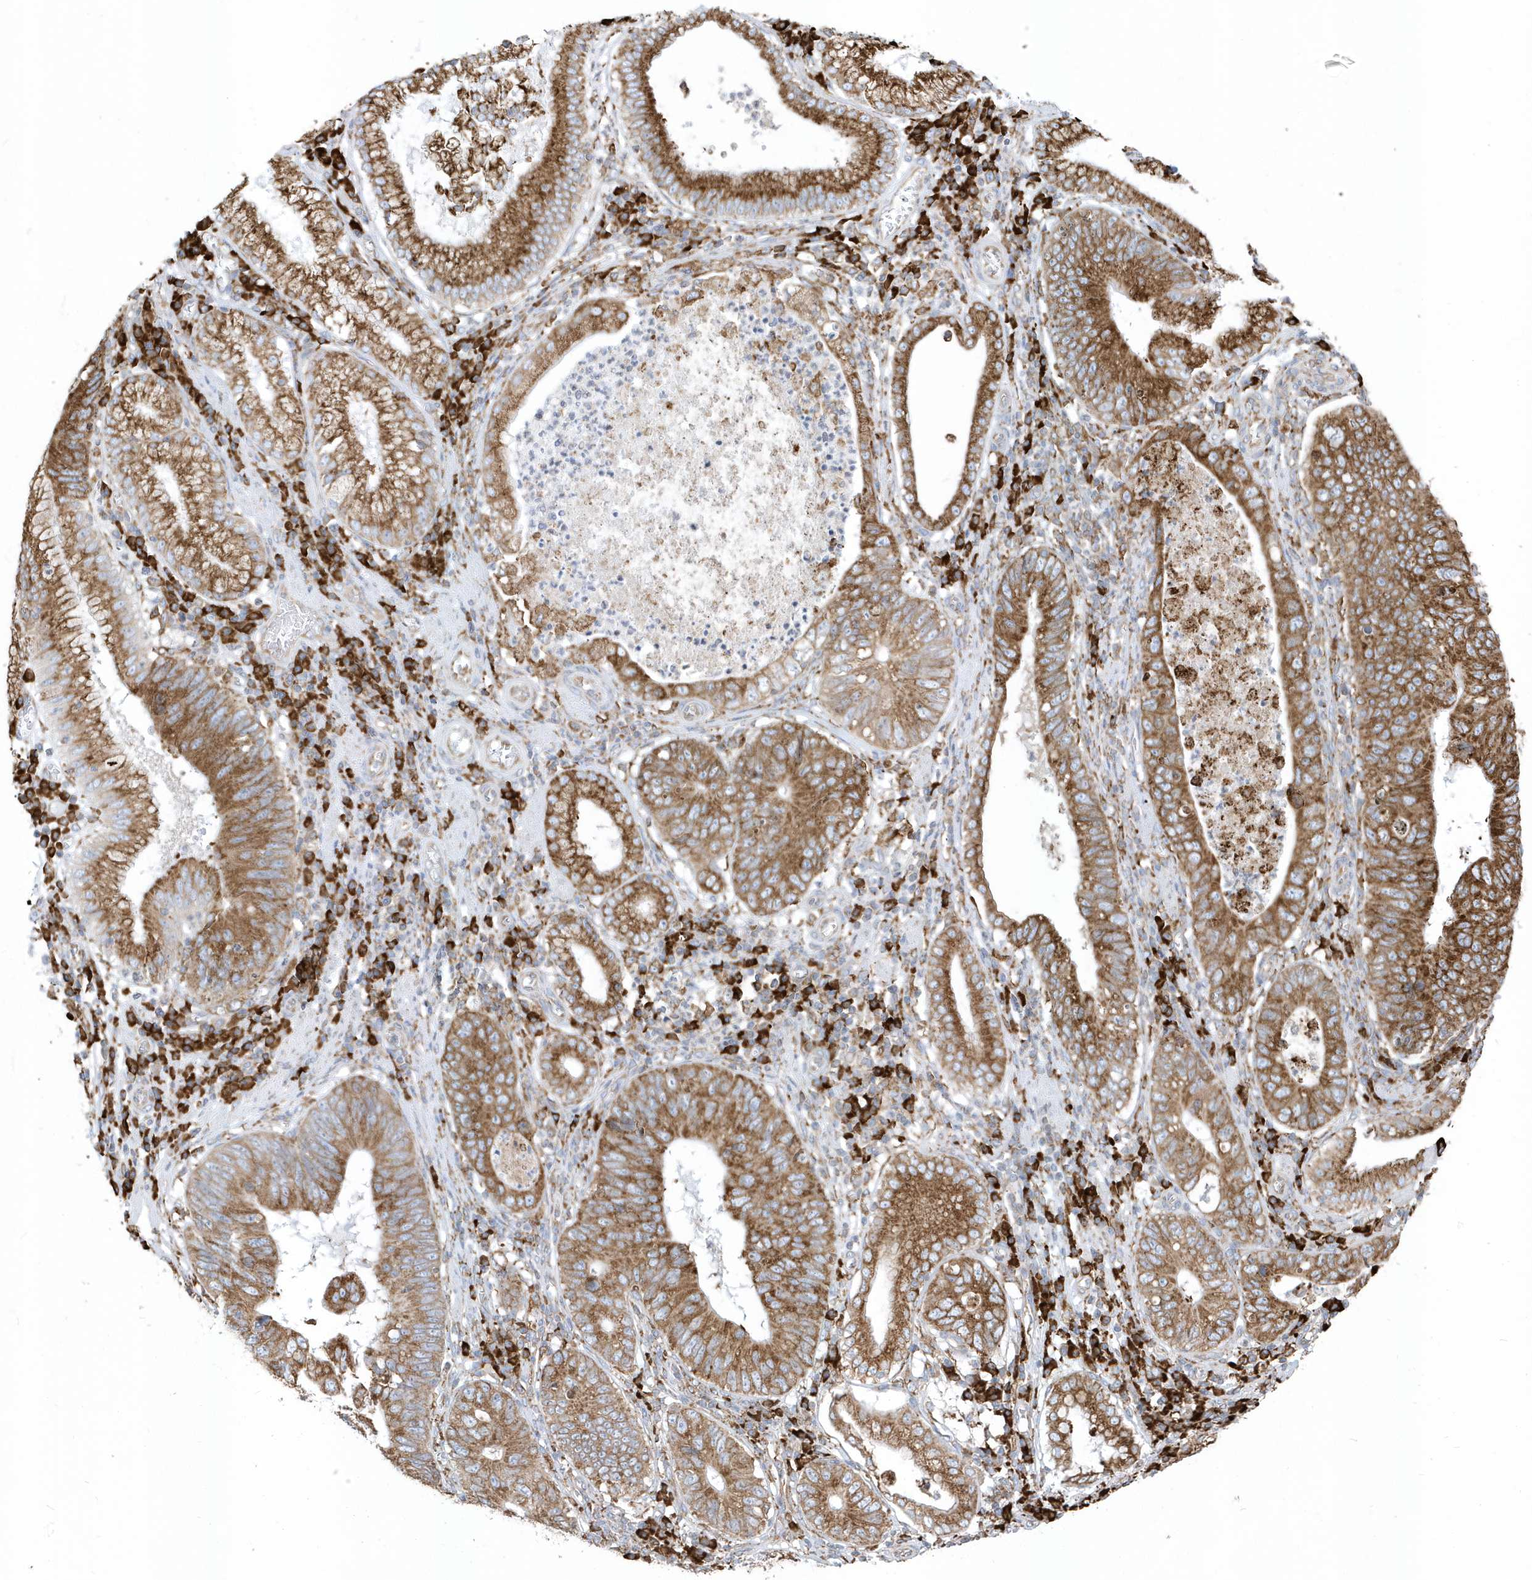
{"staining": {"intensity": "strong", "quantity": ">75%", "location": "cytoplasmic/membranous"}, "tissue": "stomach cancer", "cell_type": "Tumor cells", "image_type": "cancer", "snomed": [{"axis": "morphology", "description": "Adenocarcinoma, NOS"}, {"axis": "topography", "description": "Stomach"}], "caption": "Approximately >75% of tumor cells in stomach adenocarcinoma demonstrate strong cytoplasmic/membranous protein positivity as visualized by brown immunohistochemical staining.", "gene": "PDIA6", "patient": {"sex": "male", "age": 59}}